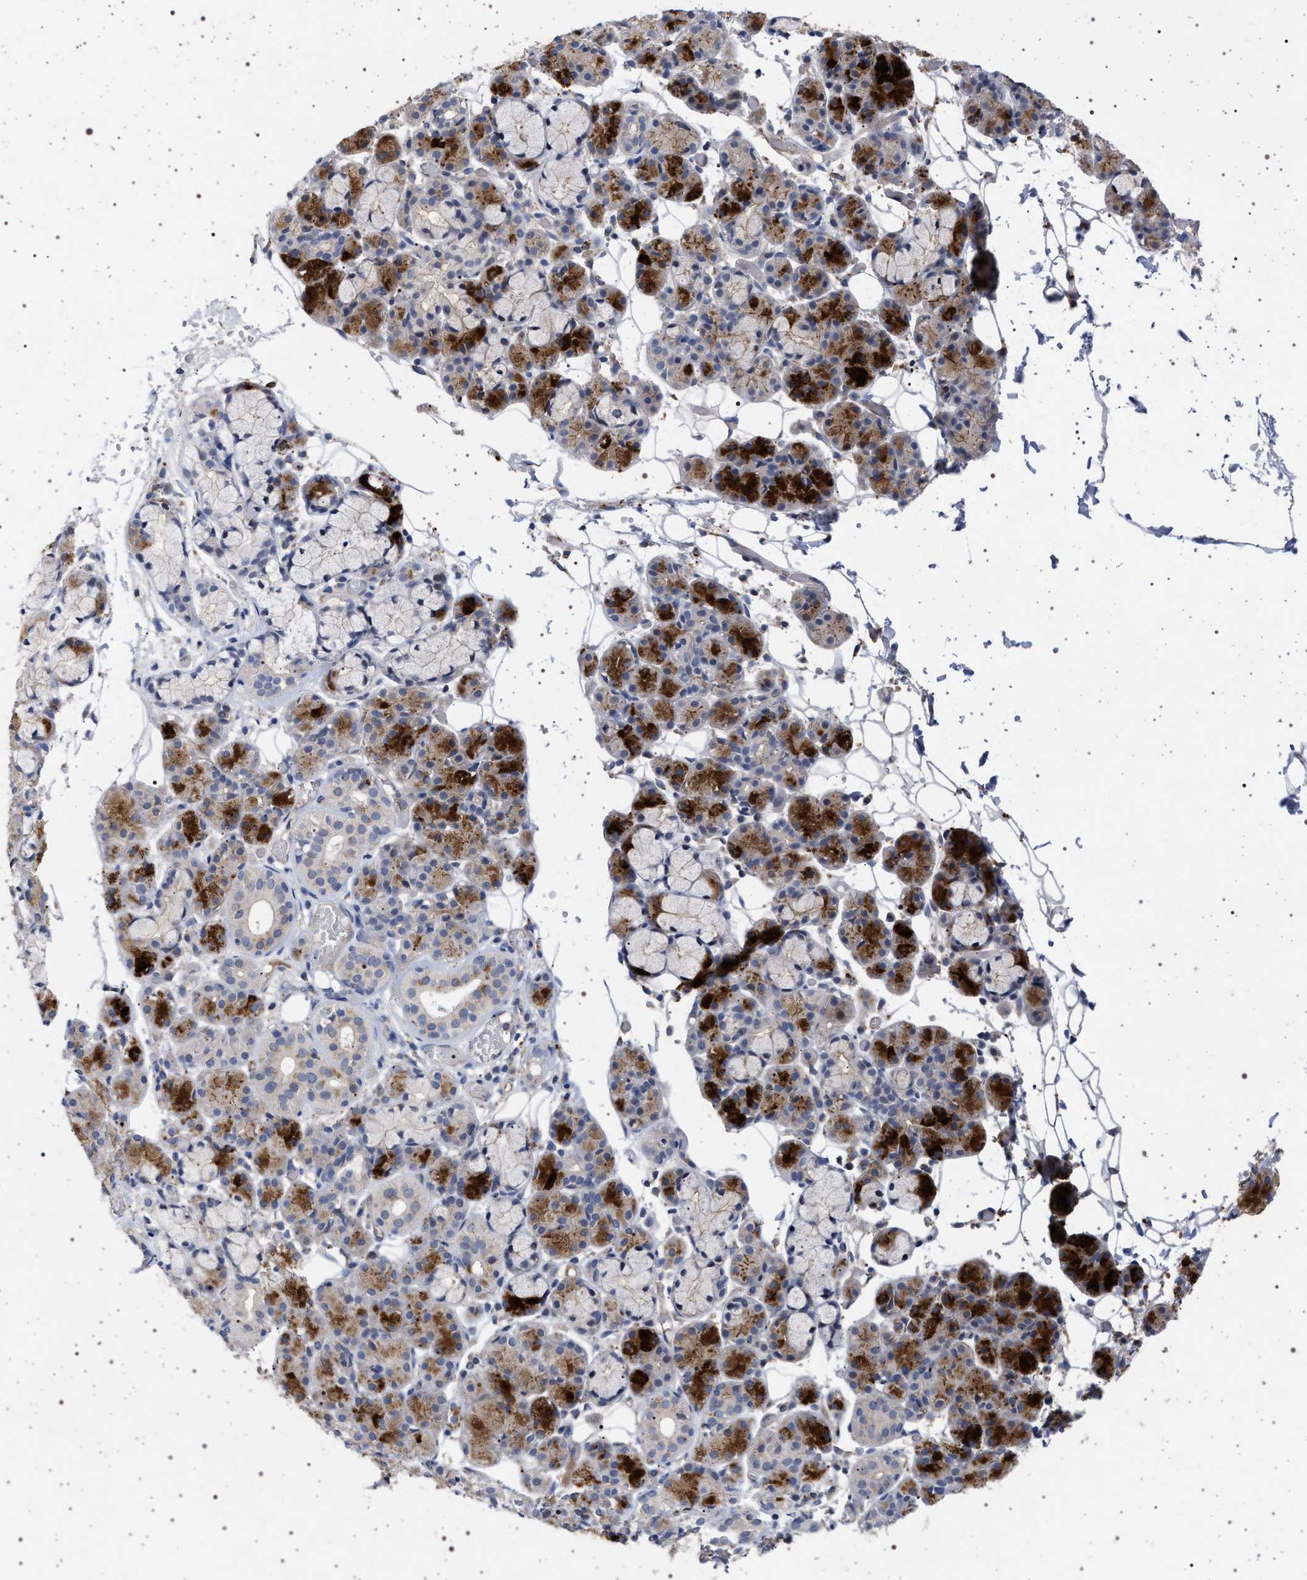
{"staining": {"intensity": "moderate", "quantity": "25%-75%", "location": "cytoplasmic/membranous"}, "tissue": "salivary gland", "cell_type": "Glandular cells", "image_type": "normal", "snomed": [{"axis": "morphology", "description": "Normal tissue, NOS"}, {"axis": "topography", "description": "Salivary gland"}], "caption": "Moderate cytoplasmic/membranous expression is present in approximately 25%-75% of glandular cells in benign salivary gland. (DAB IHC with brightfield microscopy, high magnification).", "gene": "RBM48", "patient": {"sex": "male", "age": 63}}